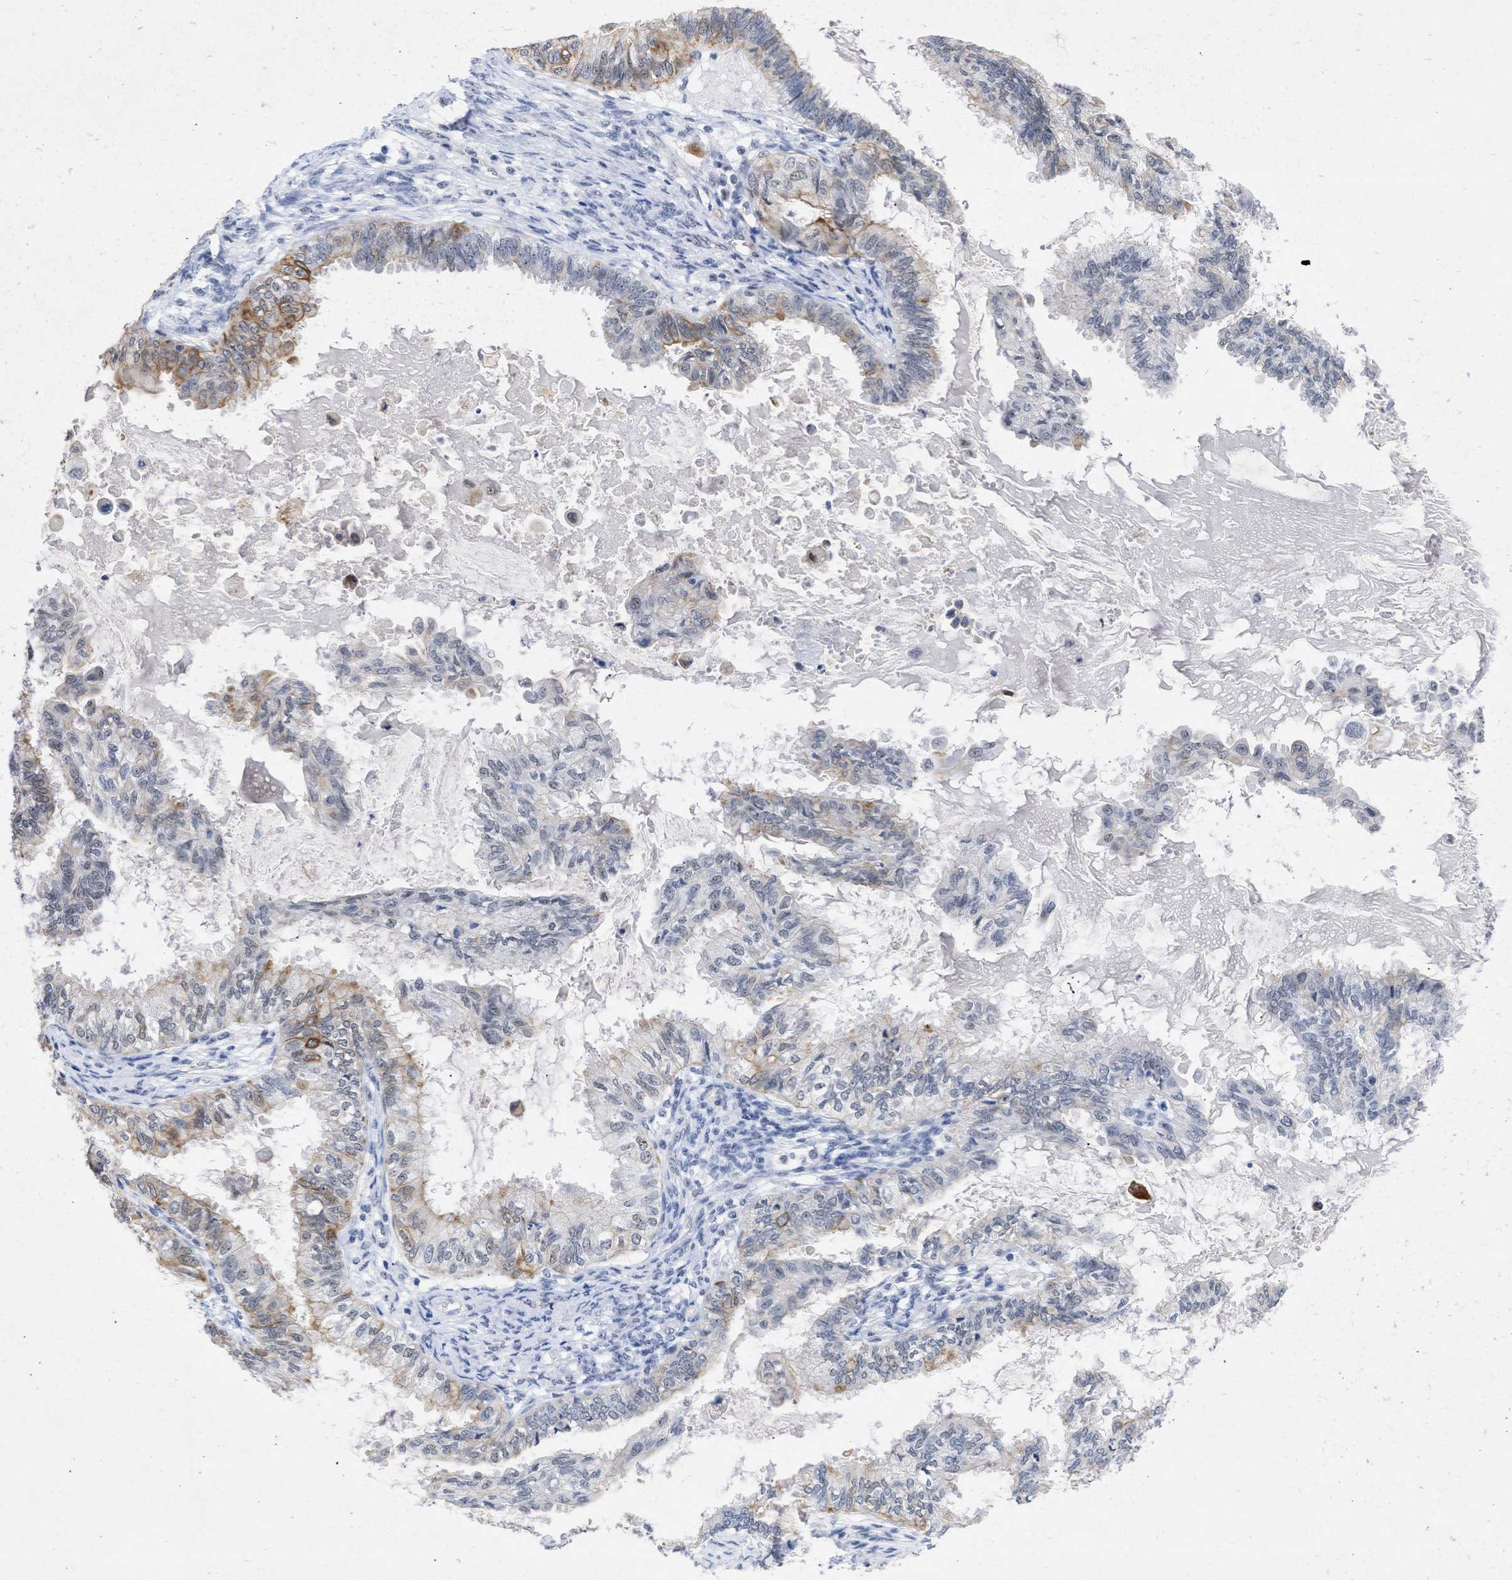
{"staining": {"intensity": "moderate", "quantity": "25%-75%", "location": "cytoplasmic/membranous"}, "tissue": "cervical cancer", "cell_type": "Tumor cells", "image_type": "cancer", "snomed": [{"axis": "morphology", "description": "Normal tissue, NOS"}, {"axis": "morphology", "description": "Adenocarcinoma, NOS"}, {"axis": "topography", "description": "Cervix"}, {"axis": "topography", "description": "Endometrium"}], "caption": "Brown immunohistochemical staining in cervical cancer (adenocarcinoma) reveals moderate cytoplasmic/membranous expression in approximately 25%-75% of tumor cells.", "gene": "DDX41", "patient": {"sex": "female", "age": 86}}